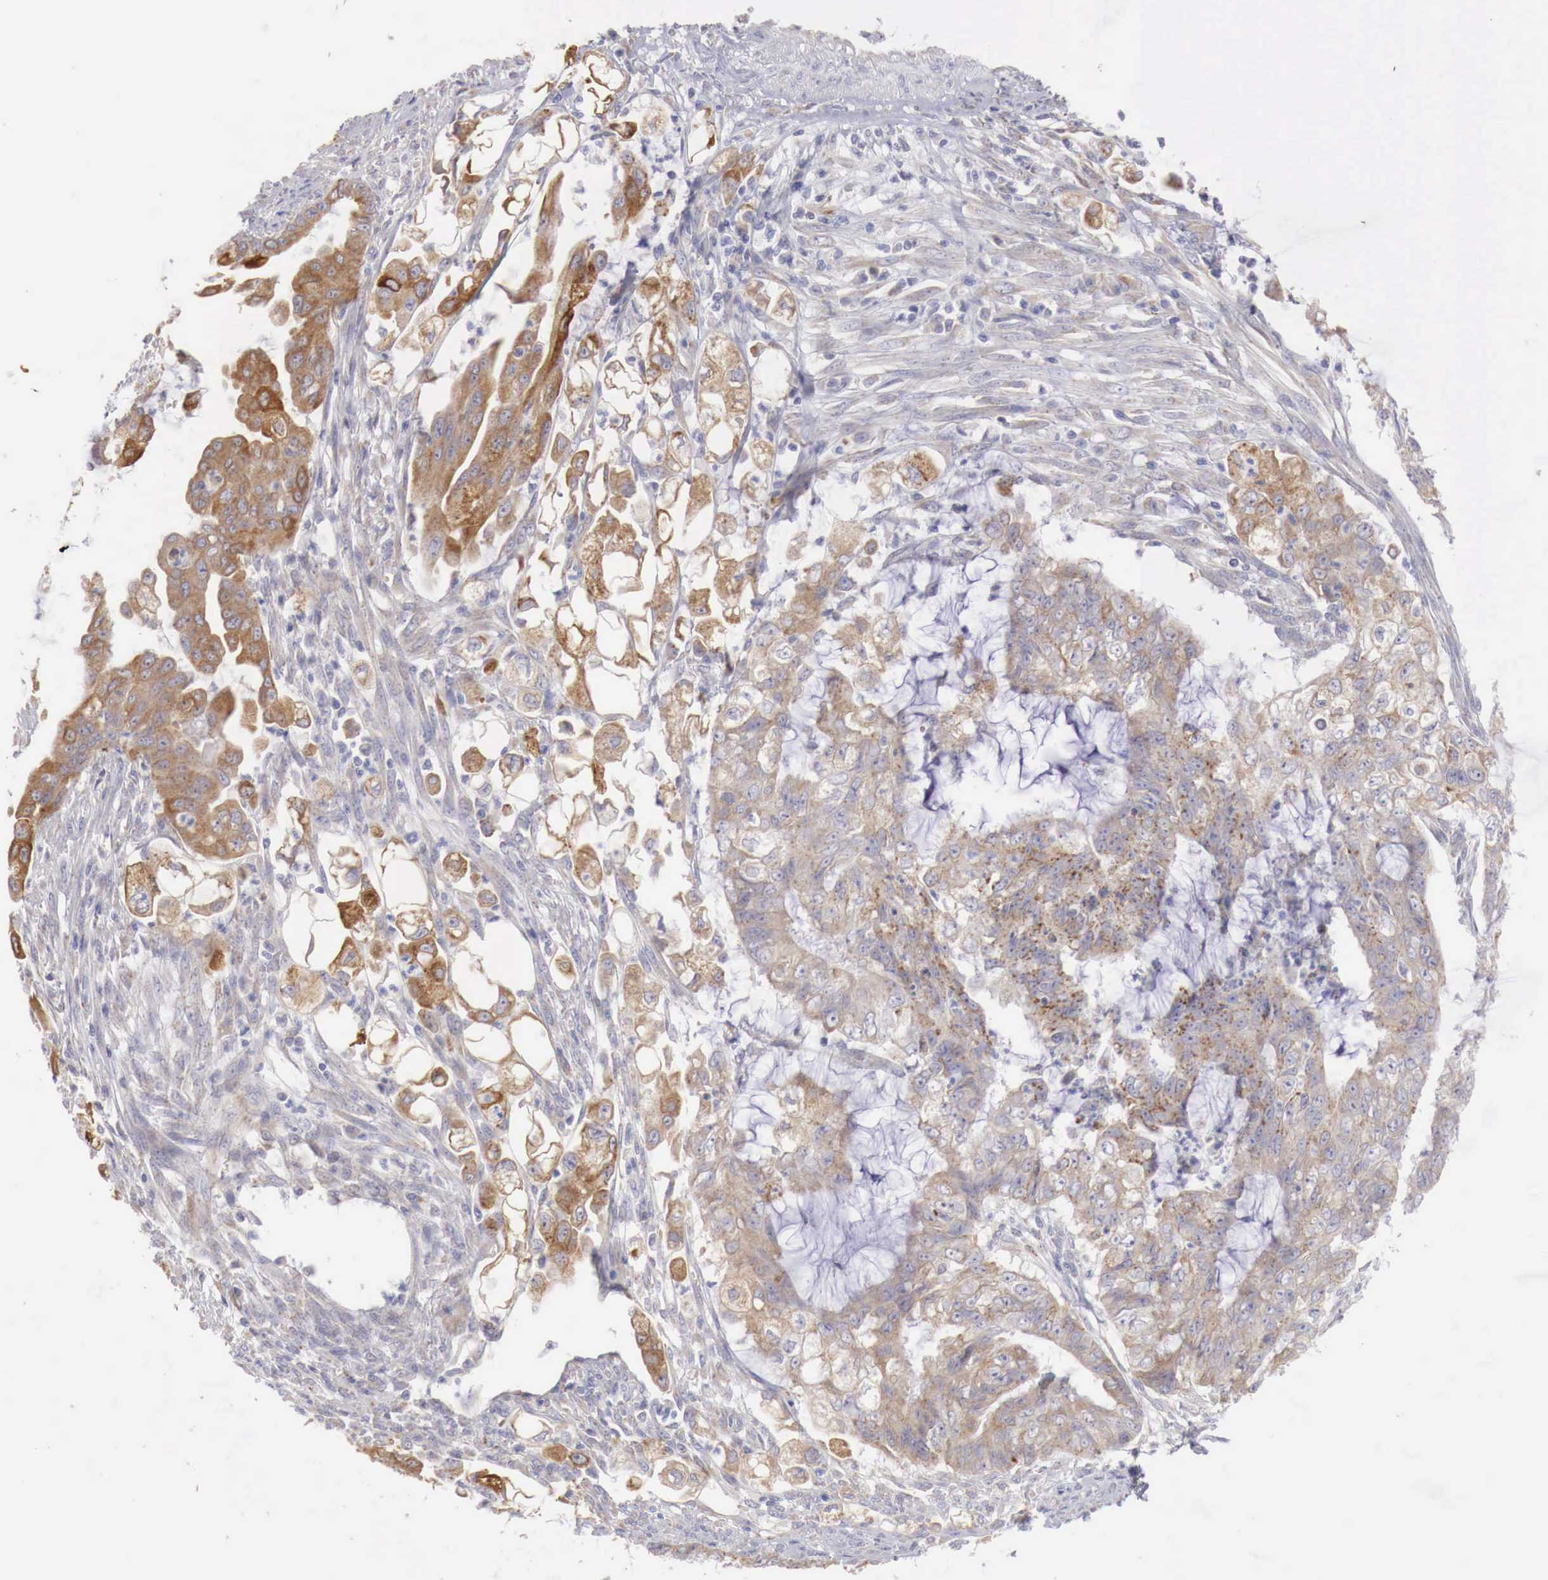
{"staining": {"intensity": "moderate", "quantity": ">75%", "location": "cytoplasmic/membranous"}, "tissue": "endometrial cancer", "cell_type": "Tumor cells", "image_type": "cancer", "snomed": [{"axis": "morphology", "description": "Adenocarcinoma, NOS"}, {"axis": "topography", "description": "Endometrium"}], "caption": "Endometrial adenocarcinoma stained for a protein (brown) displays moderate cytoplasmic/membranous positive expression in about >75% of tumor cells.", "gene": "NSDHL", "patient": {"sex": "female", "age": 75}}